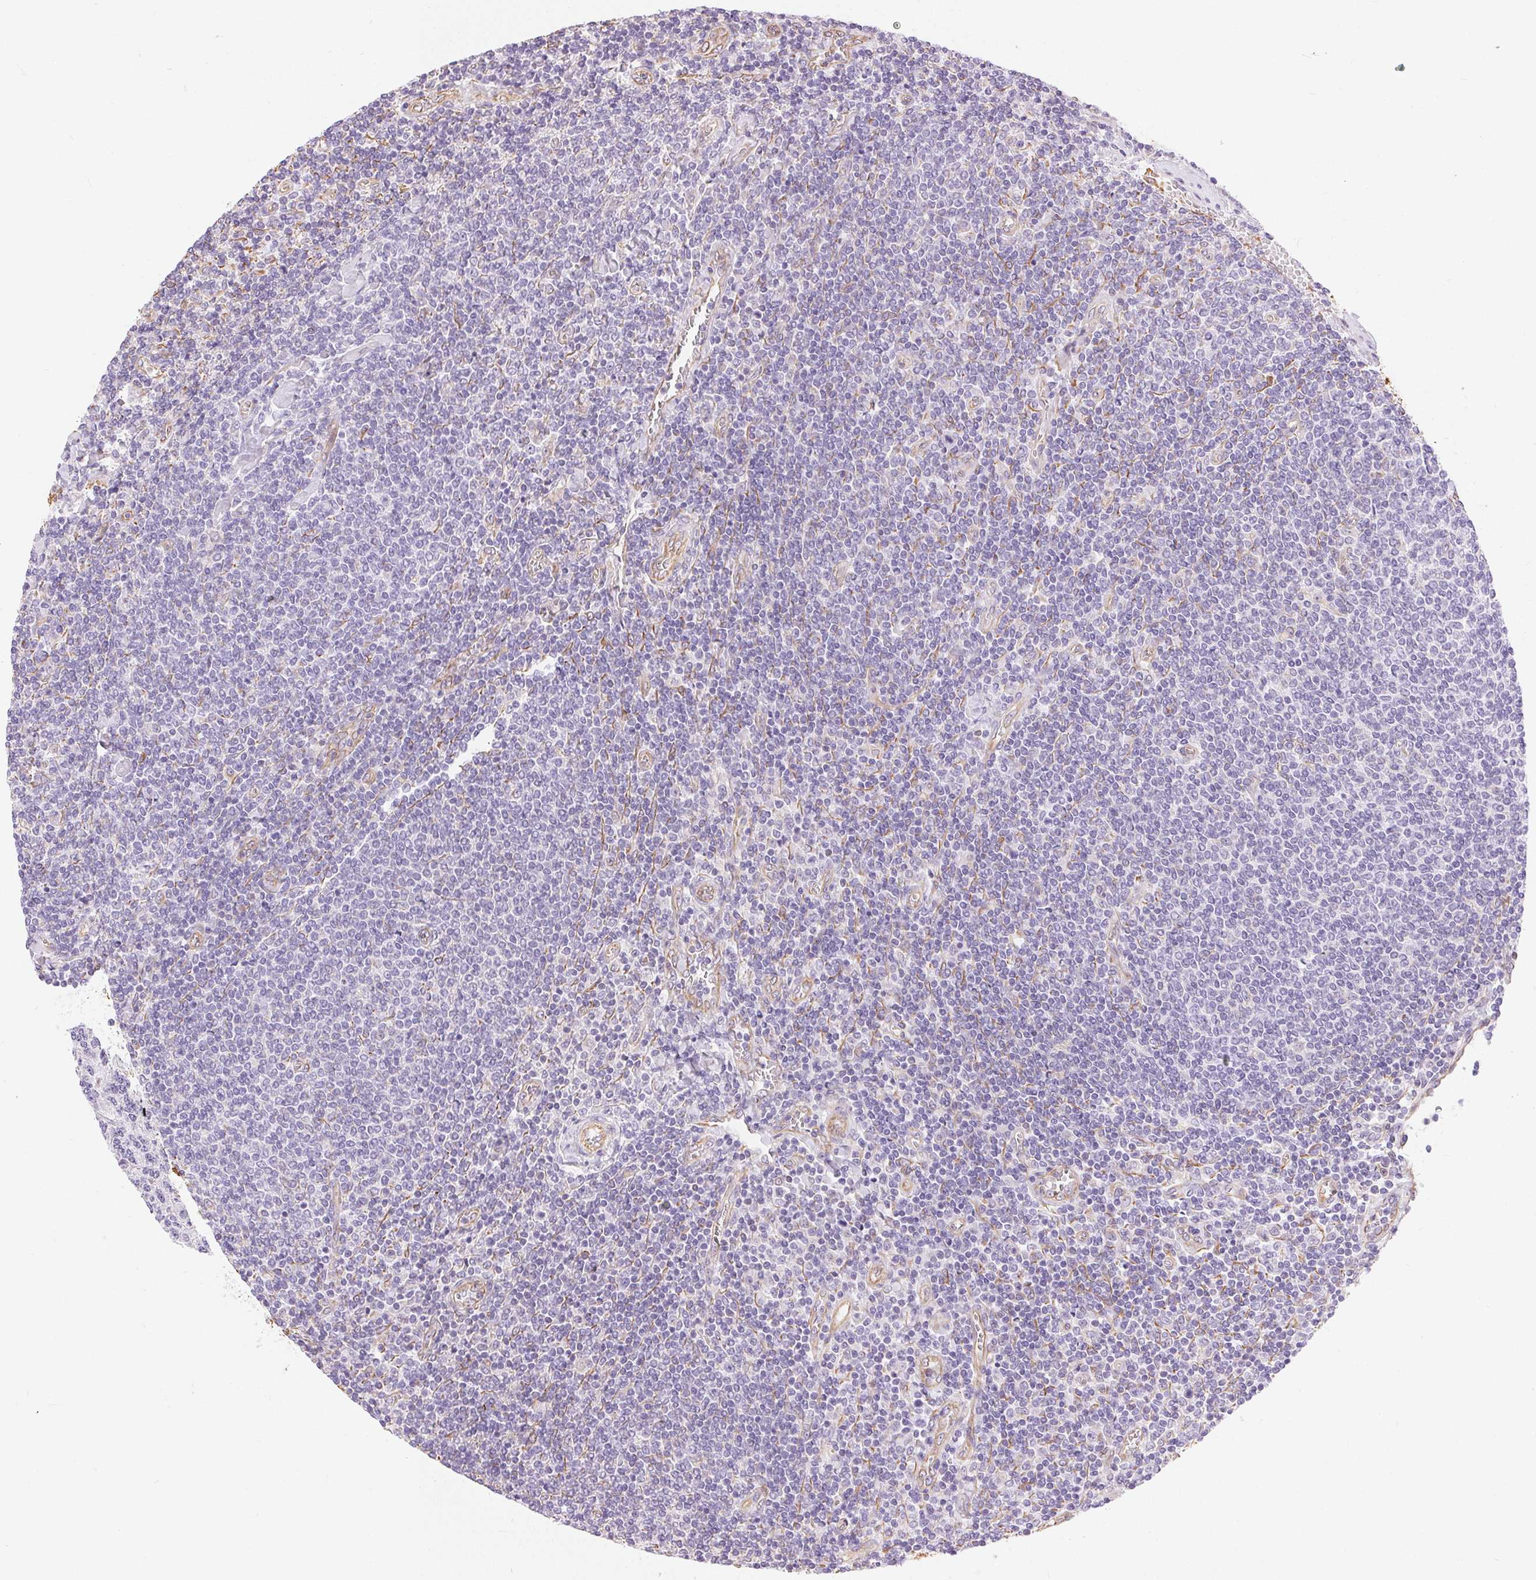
{"staining": {"intensity": "negative", "quantity": "none", "location": "none"}, "tissue": "lymphoma", "cell_type": "Tumor cells", "image_type": "cancer", "snomed": [{"axis": "morphology", "description": "Malignant lymphoma, non-Hodgkin's type, Low grade"}, {"axis": "topography", "description": "Lymph node"}], "caption": "Tumor cells are negative for protein expression in human lymphoma.", "gene": "GFAP", "patient": {"sex": "male", "age": 52}}